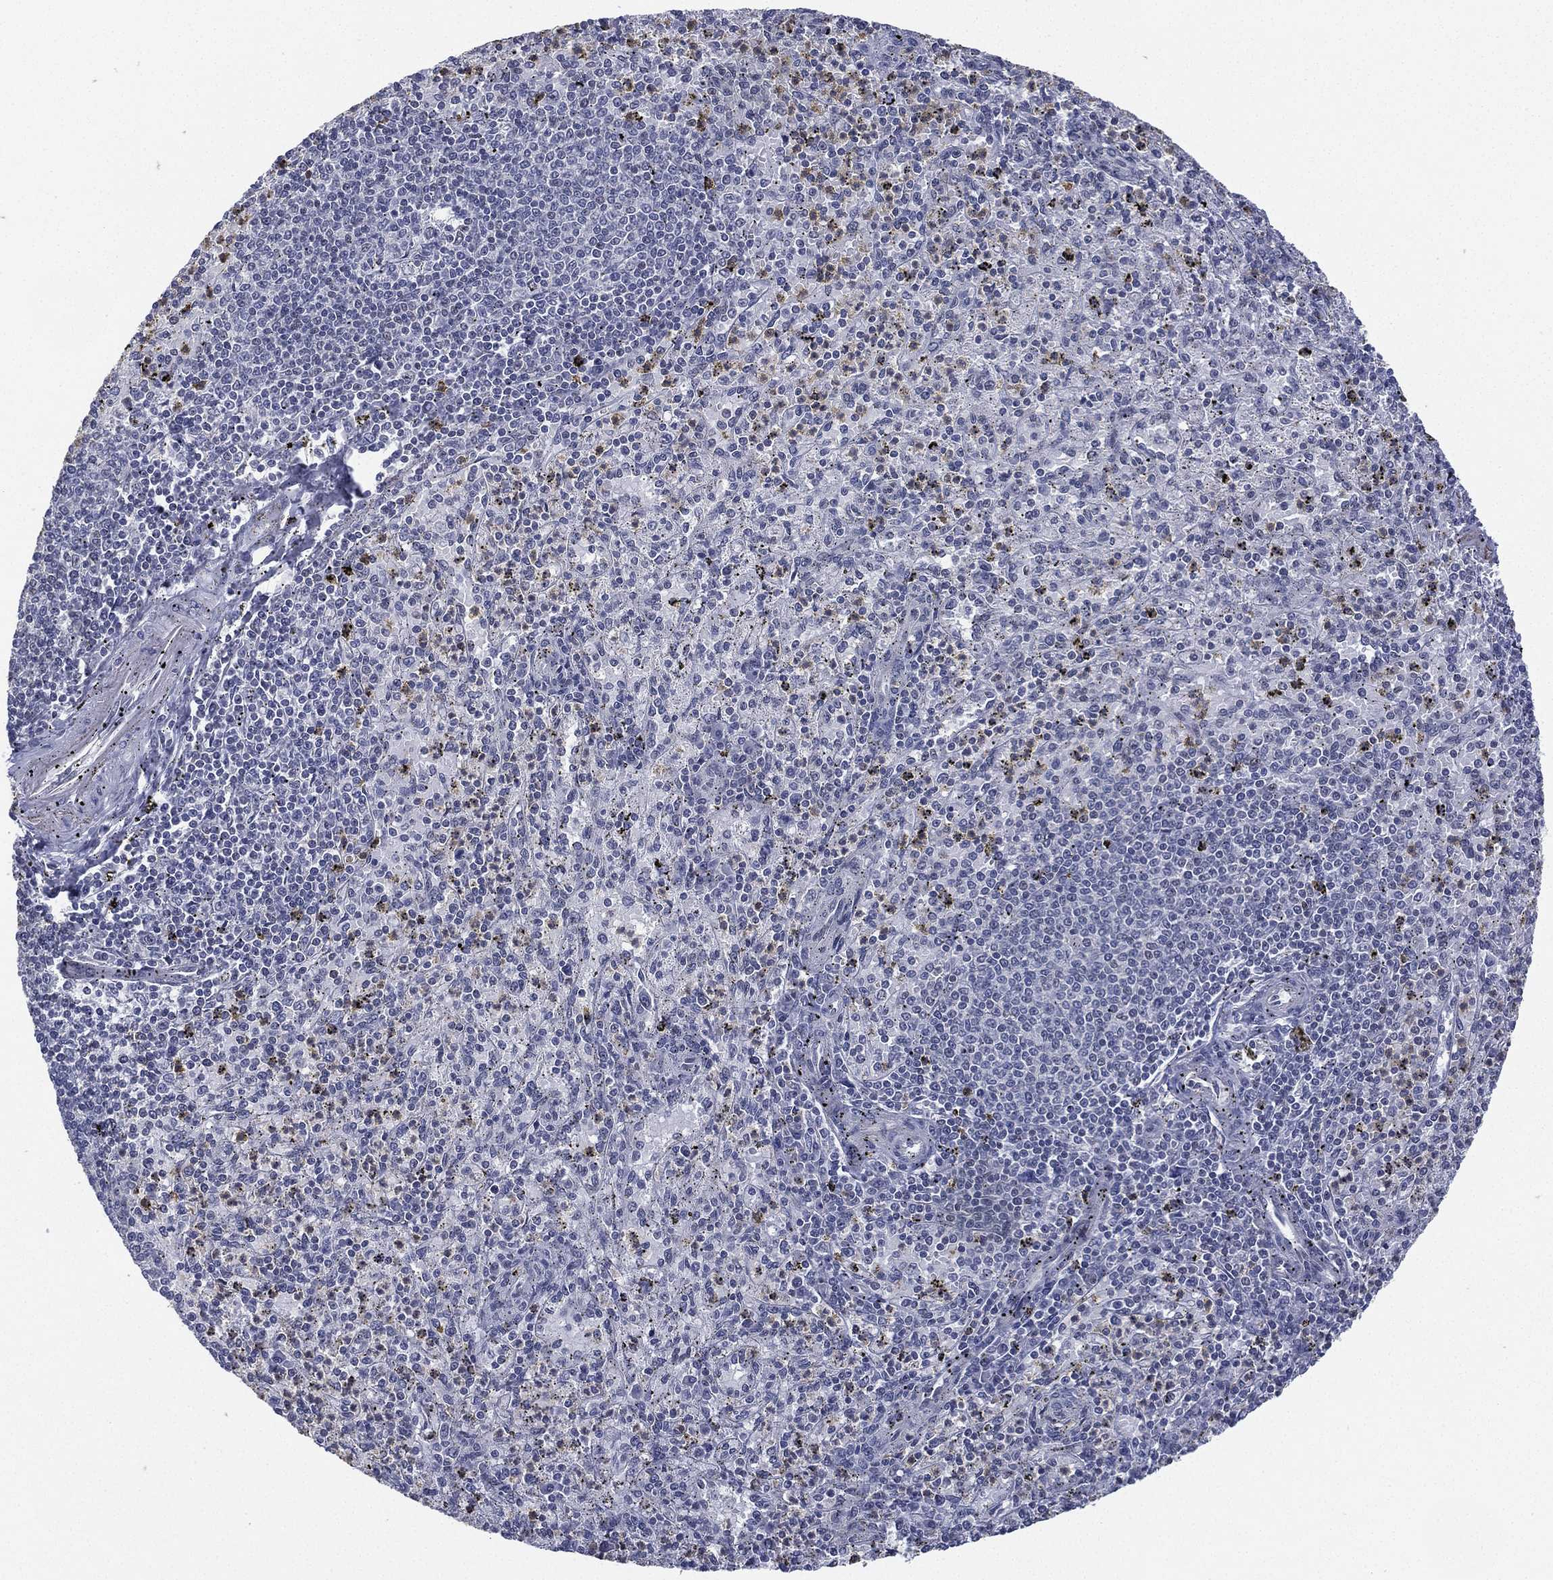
{"staining": {"intensity": "negative", "quantity": "none", "location": "none"}, "tissue": "spleen", "cell_type": "Cells in red pulp", "image_type": "normal", "snomed": [{"axis": "morphology", "description": "Normal tissue, NOS"}, {"axis": "topography", "description": "Spleen"}], "caption": "Histopathology image shows no significant protein staining in cells in red pulp of benign spleen.", "gene": "ZNF711", "patient": {"sex": "male", "age": 60}}